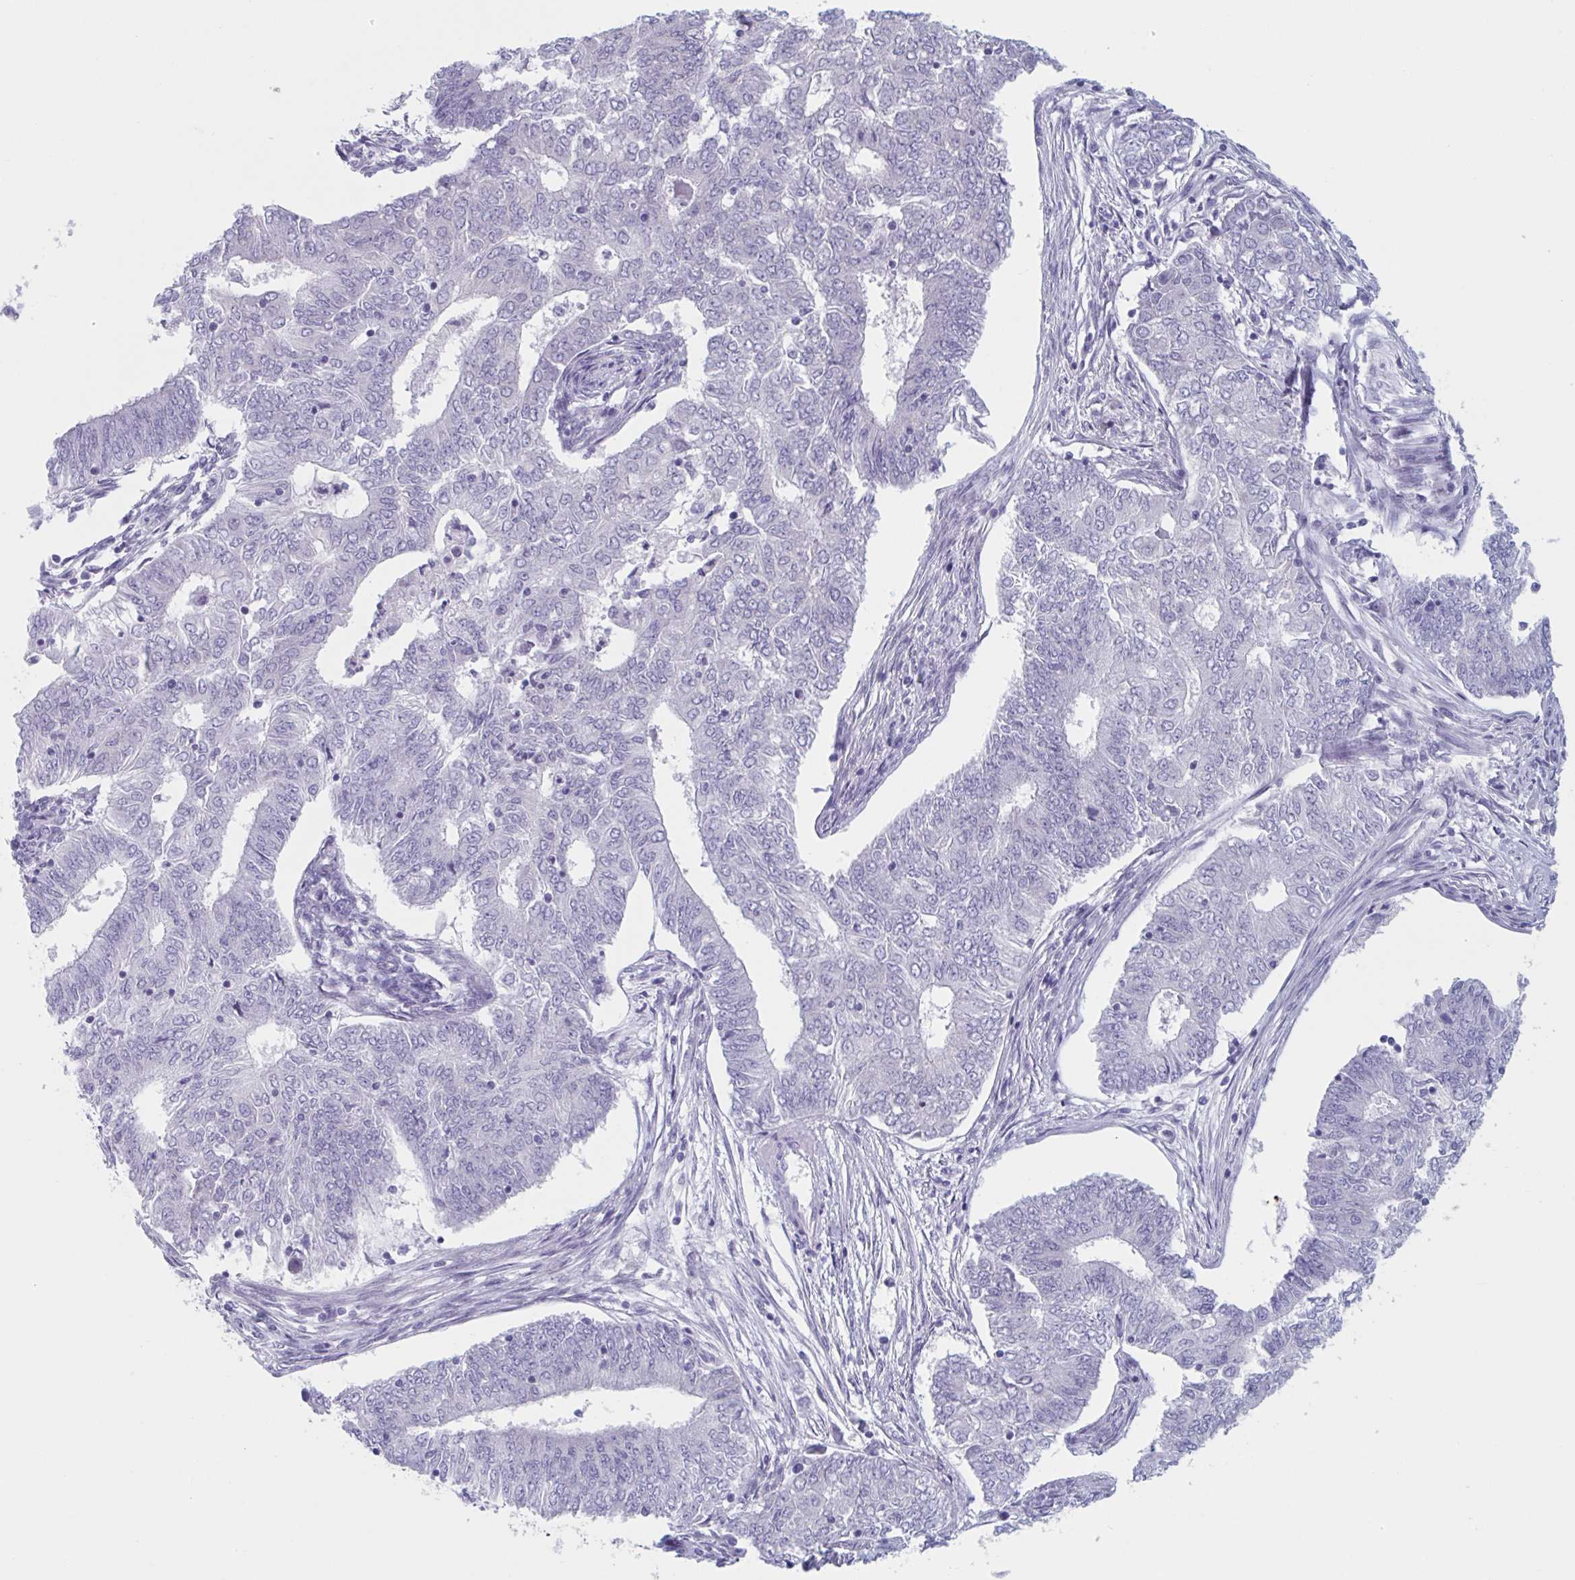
{"staining": {"intensity": "negative", "quantity": "none", "location": "none"}, "tissue": "endometrial cancer", "cell_type": "Tumor cells", "image_type": "cancer", "snomed": [{"axis": "morphology", "description": "Adenocarcinoma, NOS"}, {"axis": "topography", "description": "Endometrium"}], "caption": "Tumor cells are negative for brown protein staining in endometrial adenocarcinoma.", "gene": "HSD11B2", "patient": {"sex": "female", "age": 62}}